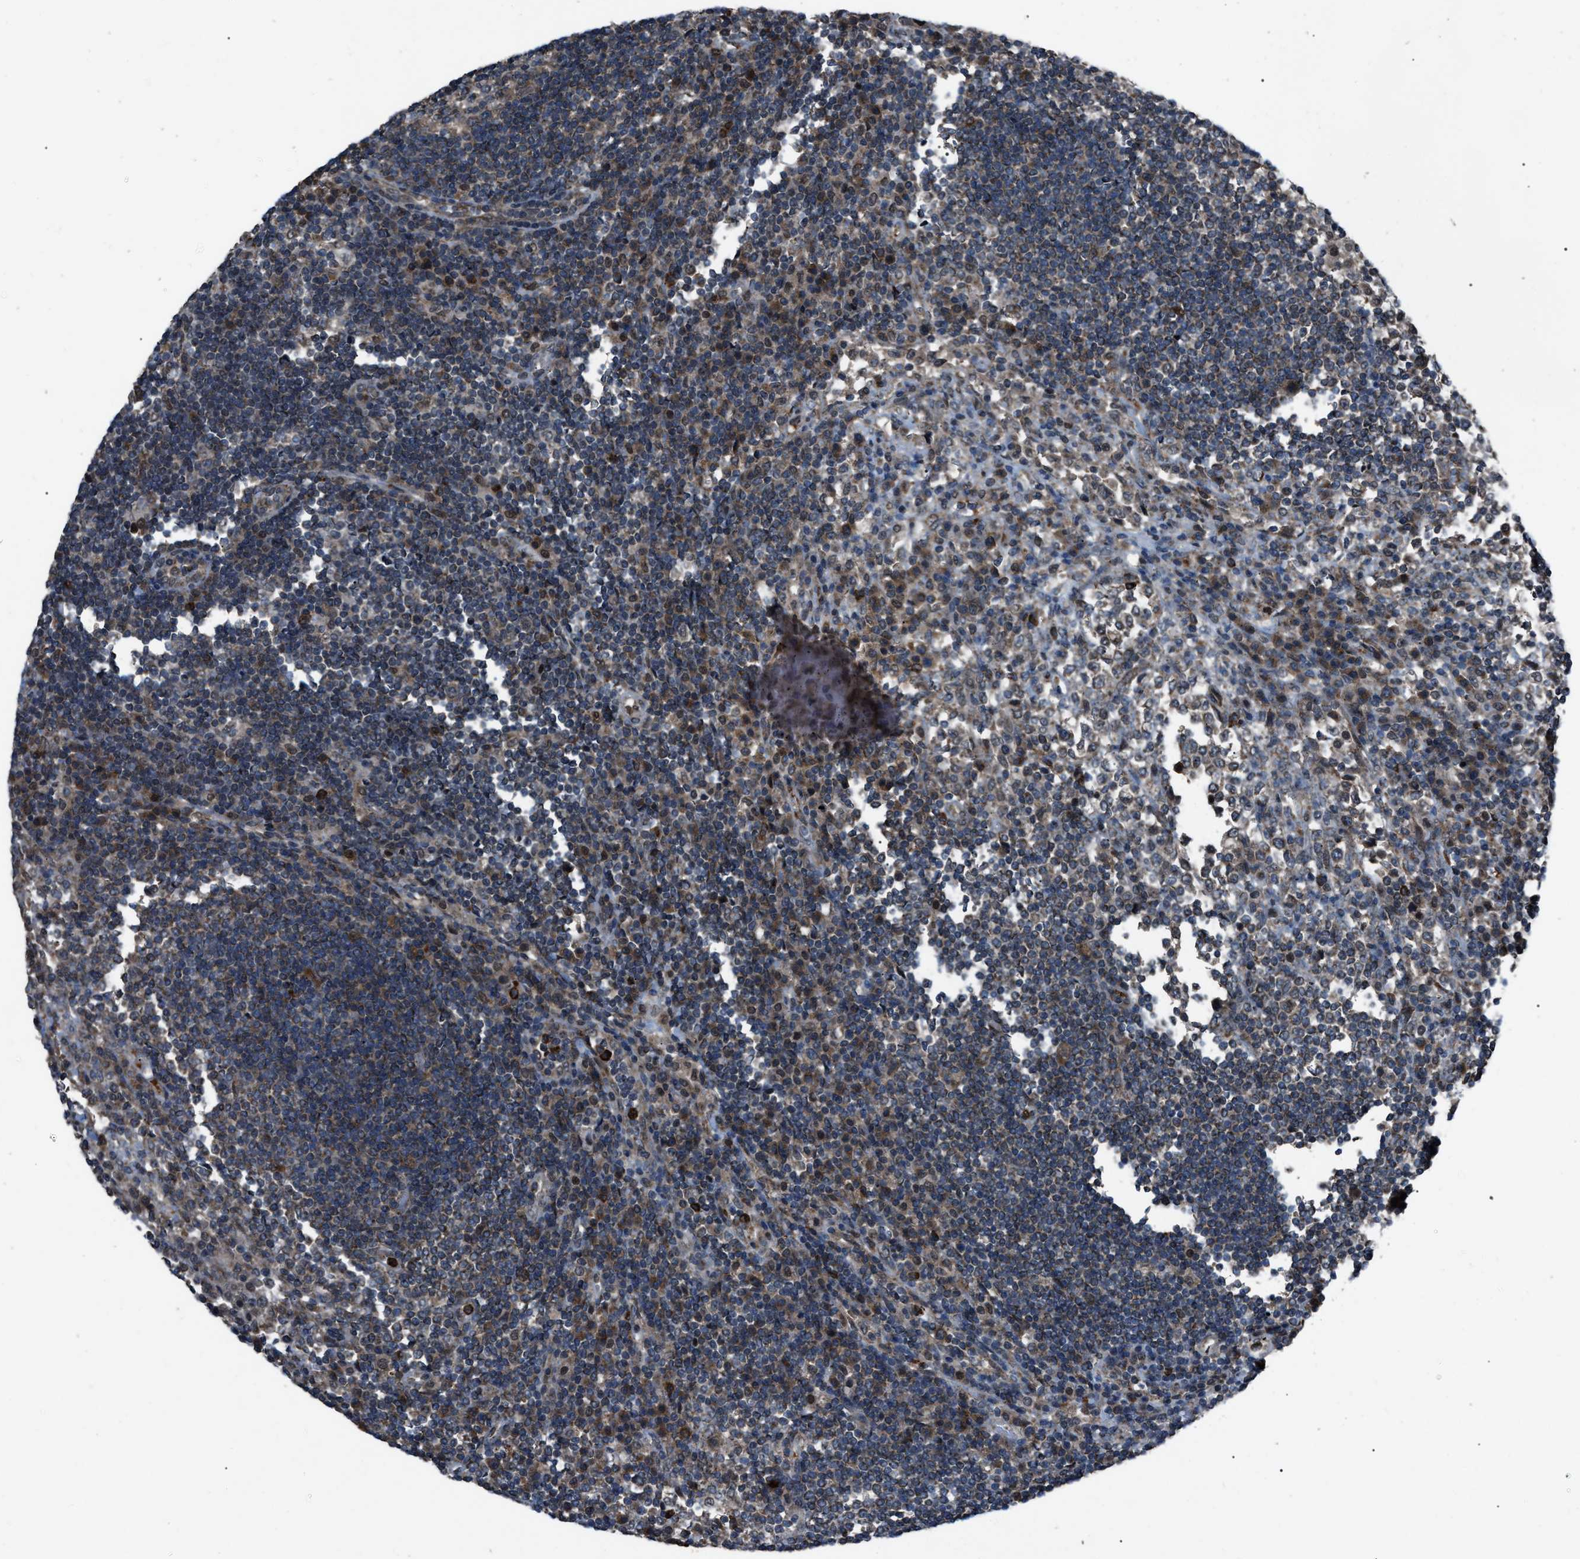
{"staining": {"intensity": "moderate", "quantity": "25%-75%", "location": "cytoplasmic/membranous"}, "tissue": "lymph node", "cell_type": "Non-germinal center cells", "image_type": "normal", "snomed": [{"axis": "morphology", "description": "Normal tissue, NOS"}, {"axis": "topography", "description": "Lymph node"}], "caption": "Protein expression analysis of unremarkable lymph node shows moderate cytoplasmic/membranous positivity in approximately 25%-75% of non-germinal center cells. (Brightfield microscopy of DAB IHC at high magnification).", "gene": "ZFAND2A", "patient": {"sex": "female", "age": 53}}